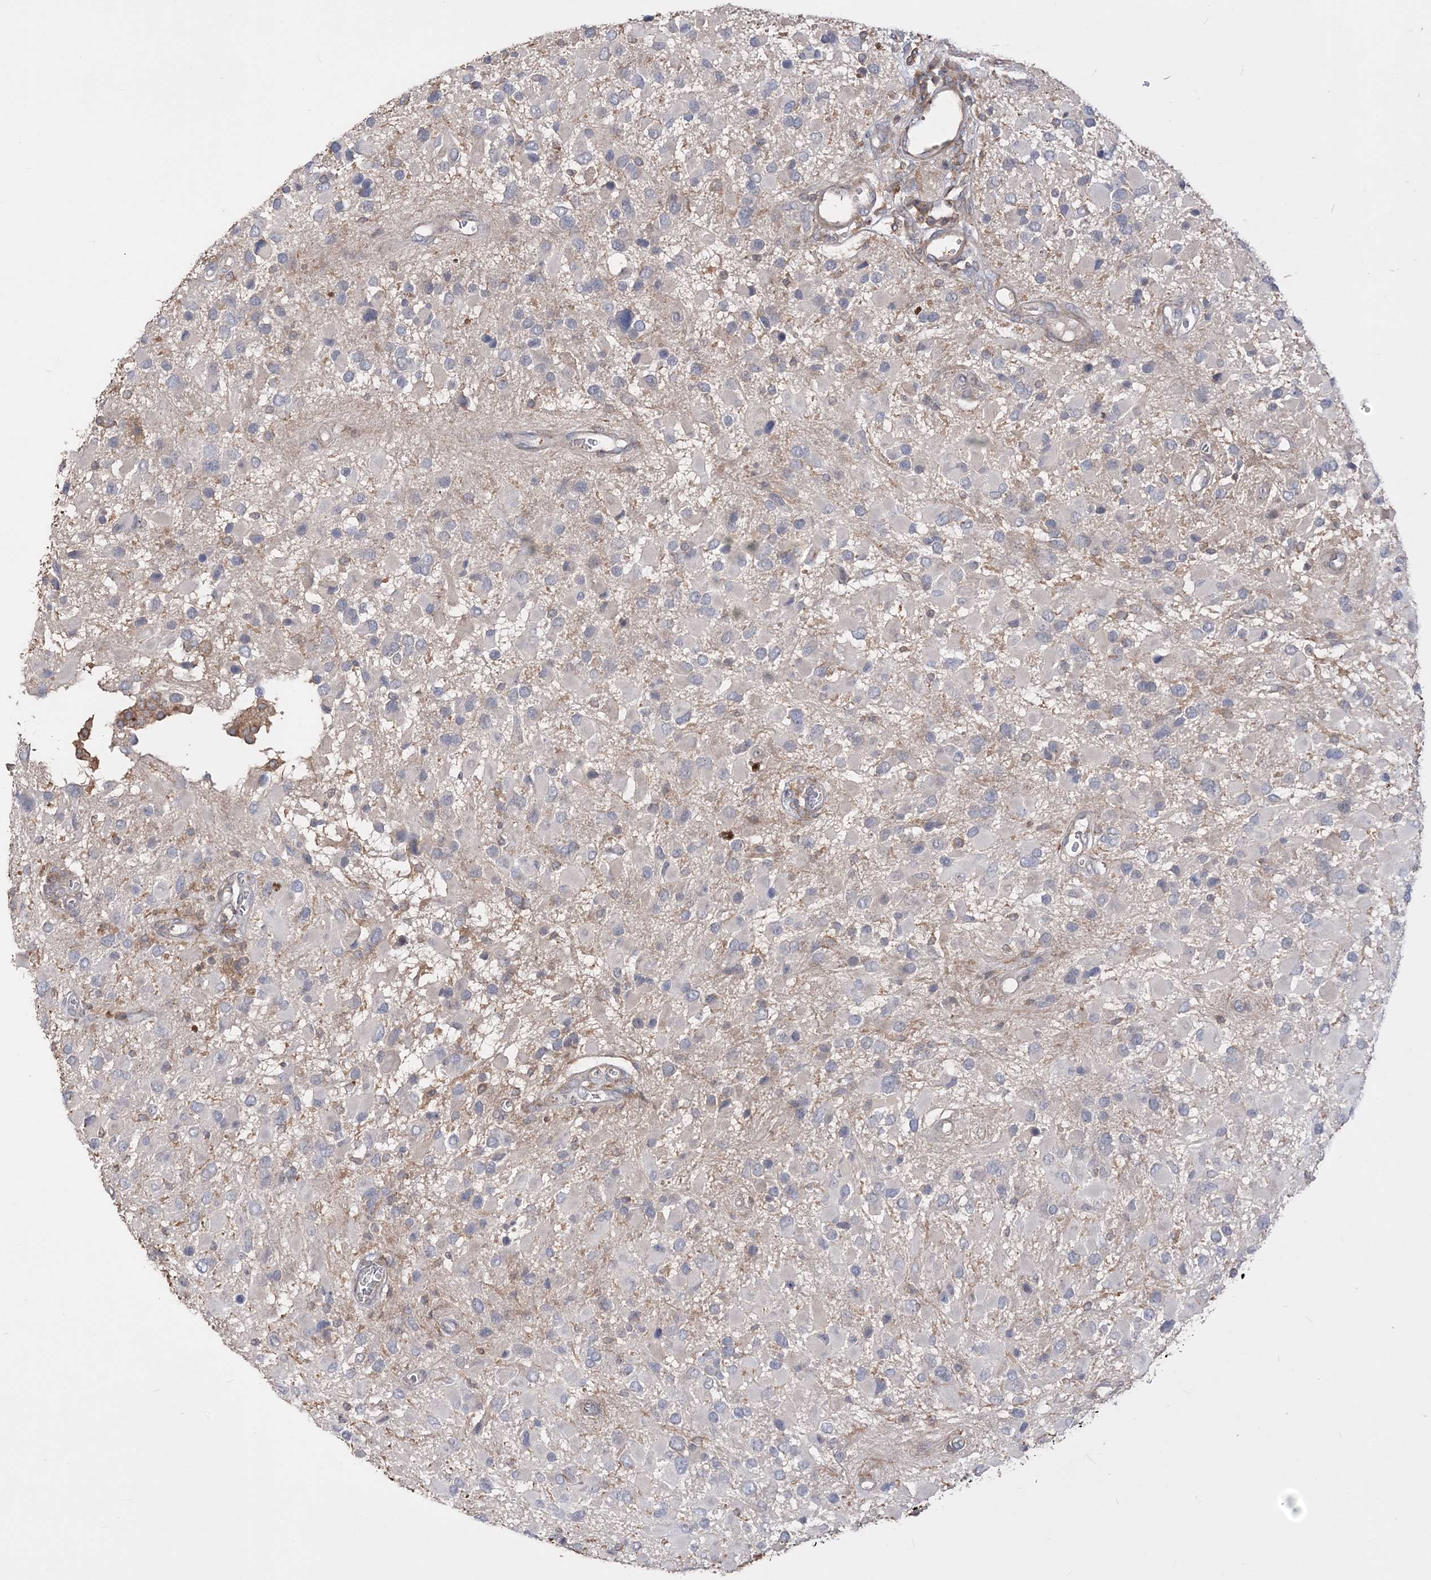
{"staining": {"intensity": "negative", "quantity": "none", "location": "none"}, "tissue": "glioma", "cell_type": "Tumor cells", "image_type": "cancer", "snomed": [{"axis": "morphology", "description": "Glioma, malignant, High grade"}, {"axis": "topography", "description": "Brain"}], "caption": "An immunohistochemistry histopathology image of malignant glioma (high-grade) is shown. There is no staining in tumor cells of malignant glioma (high-grade).", "gene": "SLFN14", "patient": {"sex": "male", "age": 53}}